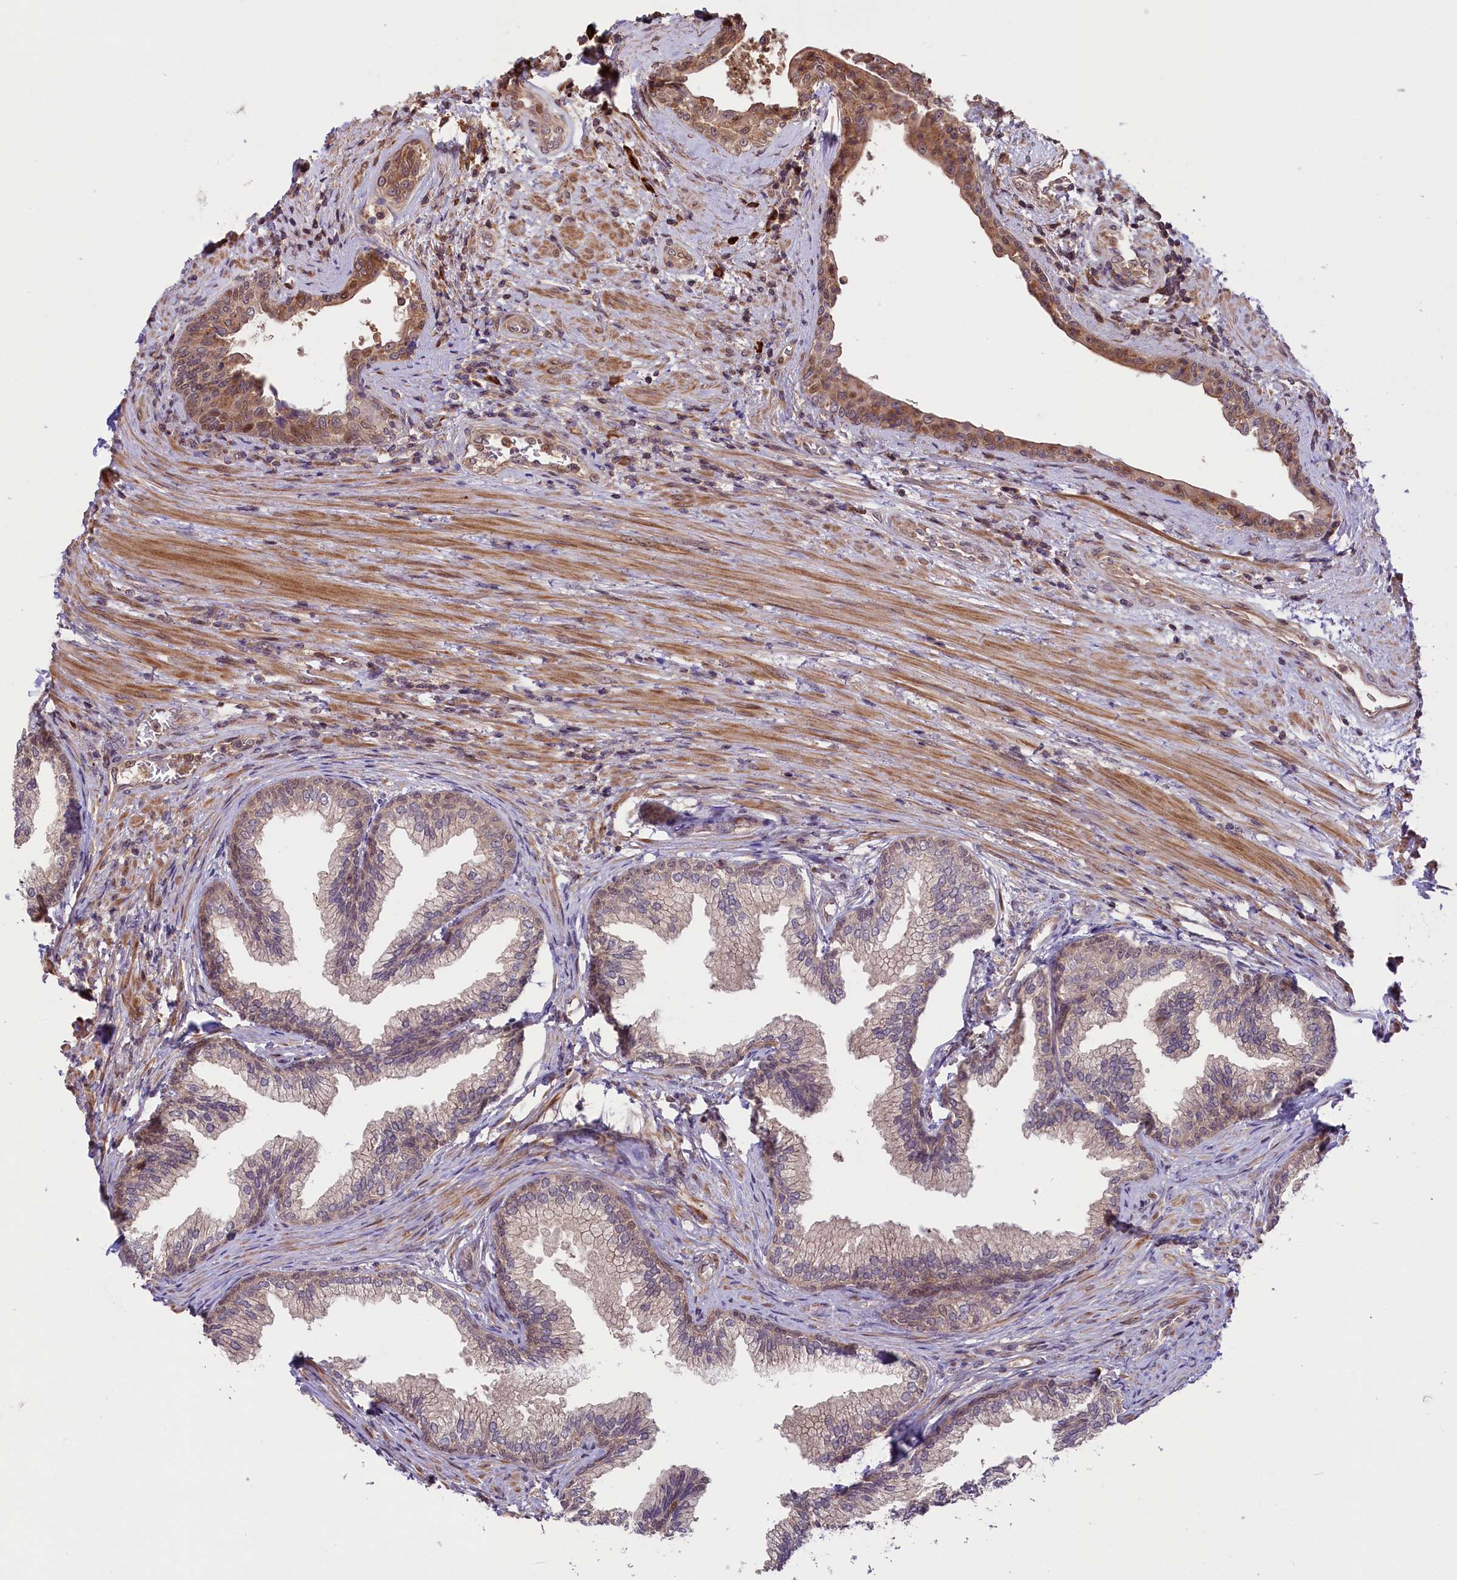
{"staining": {"intensity": "moderate", "quantity": "<25%", "location": "cytoplasmic/membranous,nuclear"}, "tissue": "prostate", "cell_type": "Glandular cells", "image_type": "normal", "snomed": [{"axis": "morphology", "description": "Normal tissue, NOS"}, {"axis": "topography", "description": "Prostate"}], "caption": "A brown stain labels moderate cytoplasmic/membranous,nuclear positivity of a protein in glandular cells of normal prostate.", "gene": "RIC8A", "patient": {"sex": "male", "age": 76}}